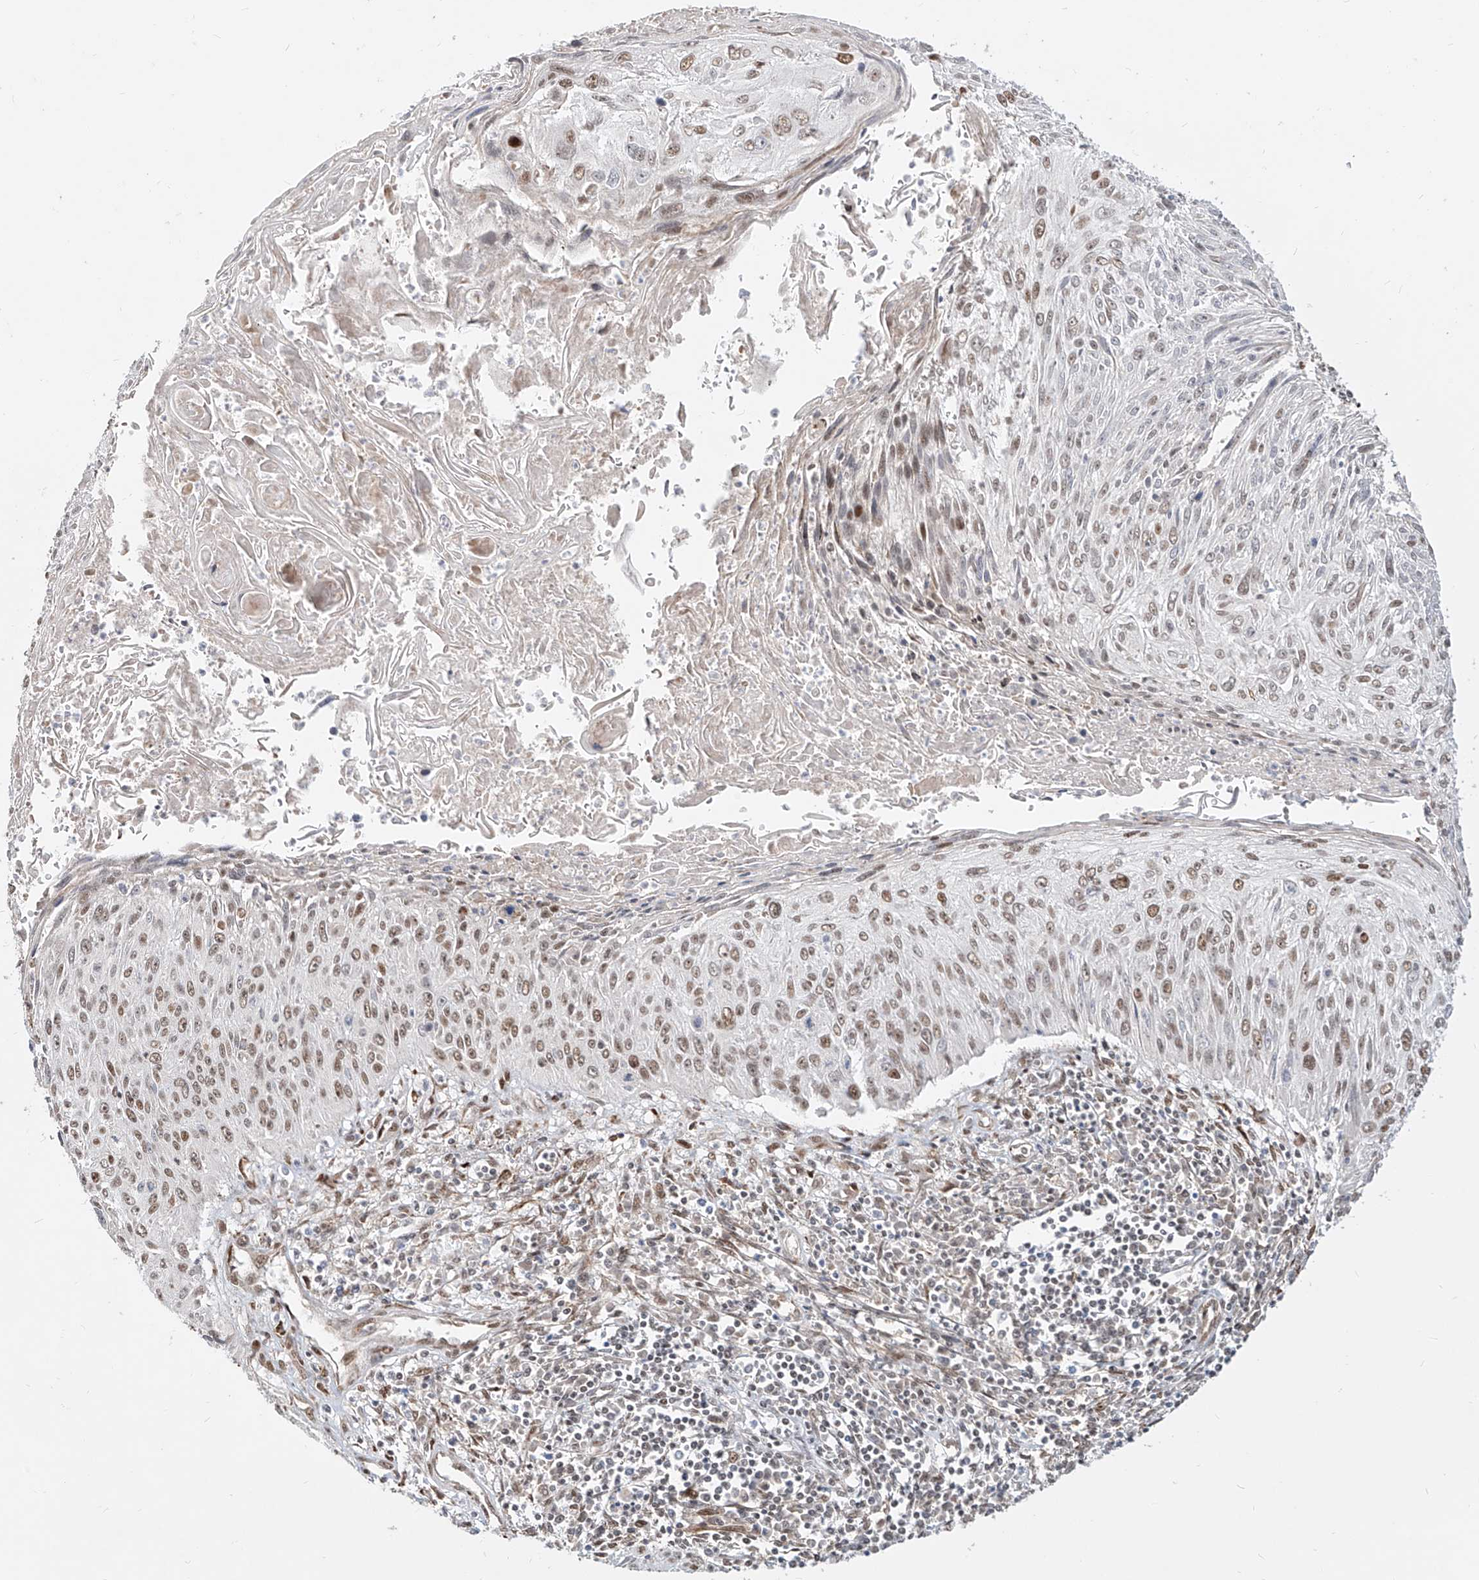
{"staining": {"intensity": "weak", "quantity": "25%-75%", "location": "nuclear"}, "tissue": "cervical cancer", "cell_type": "Tumor cells", "image_type": "cancer", "snomed": [{"axis": "morphology", "description": "Squamous cell carcinoma, NOS"}, {"axis": "topography", "description": "Cervix"}], "caption": "Cervical cancer (squamous cell carcinoma) stained for a protein demonstrates weak nuclear positivity in tumor cells.", "gene": "ZNF710", "patient": {"sex": "female", "age": 51}}